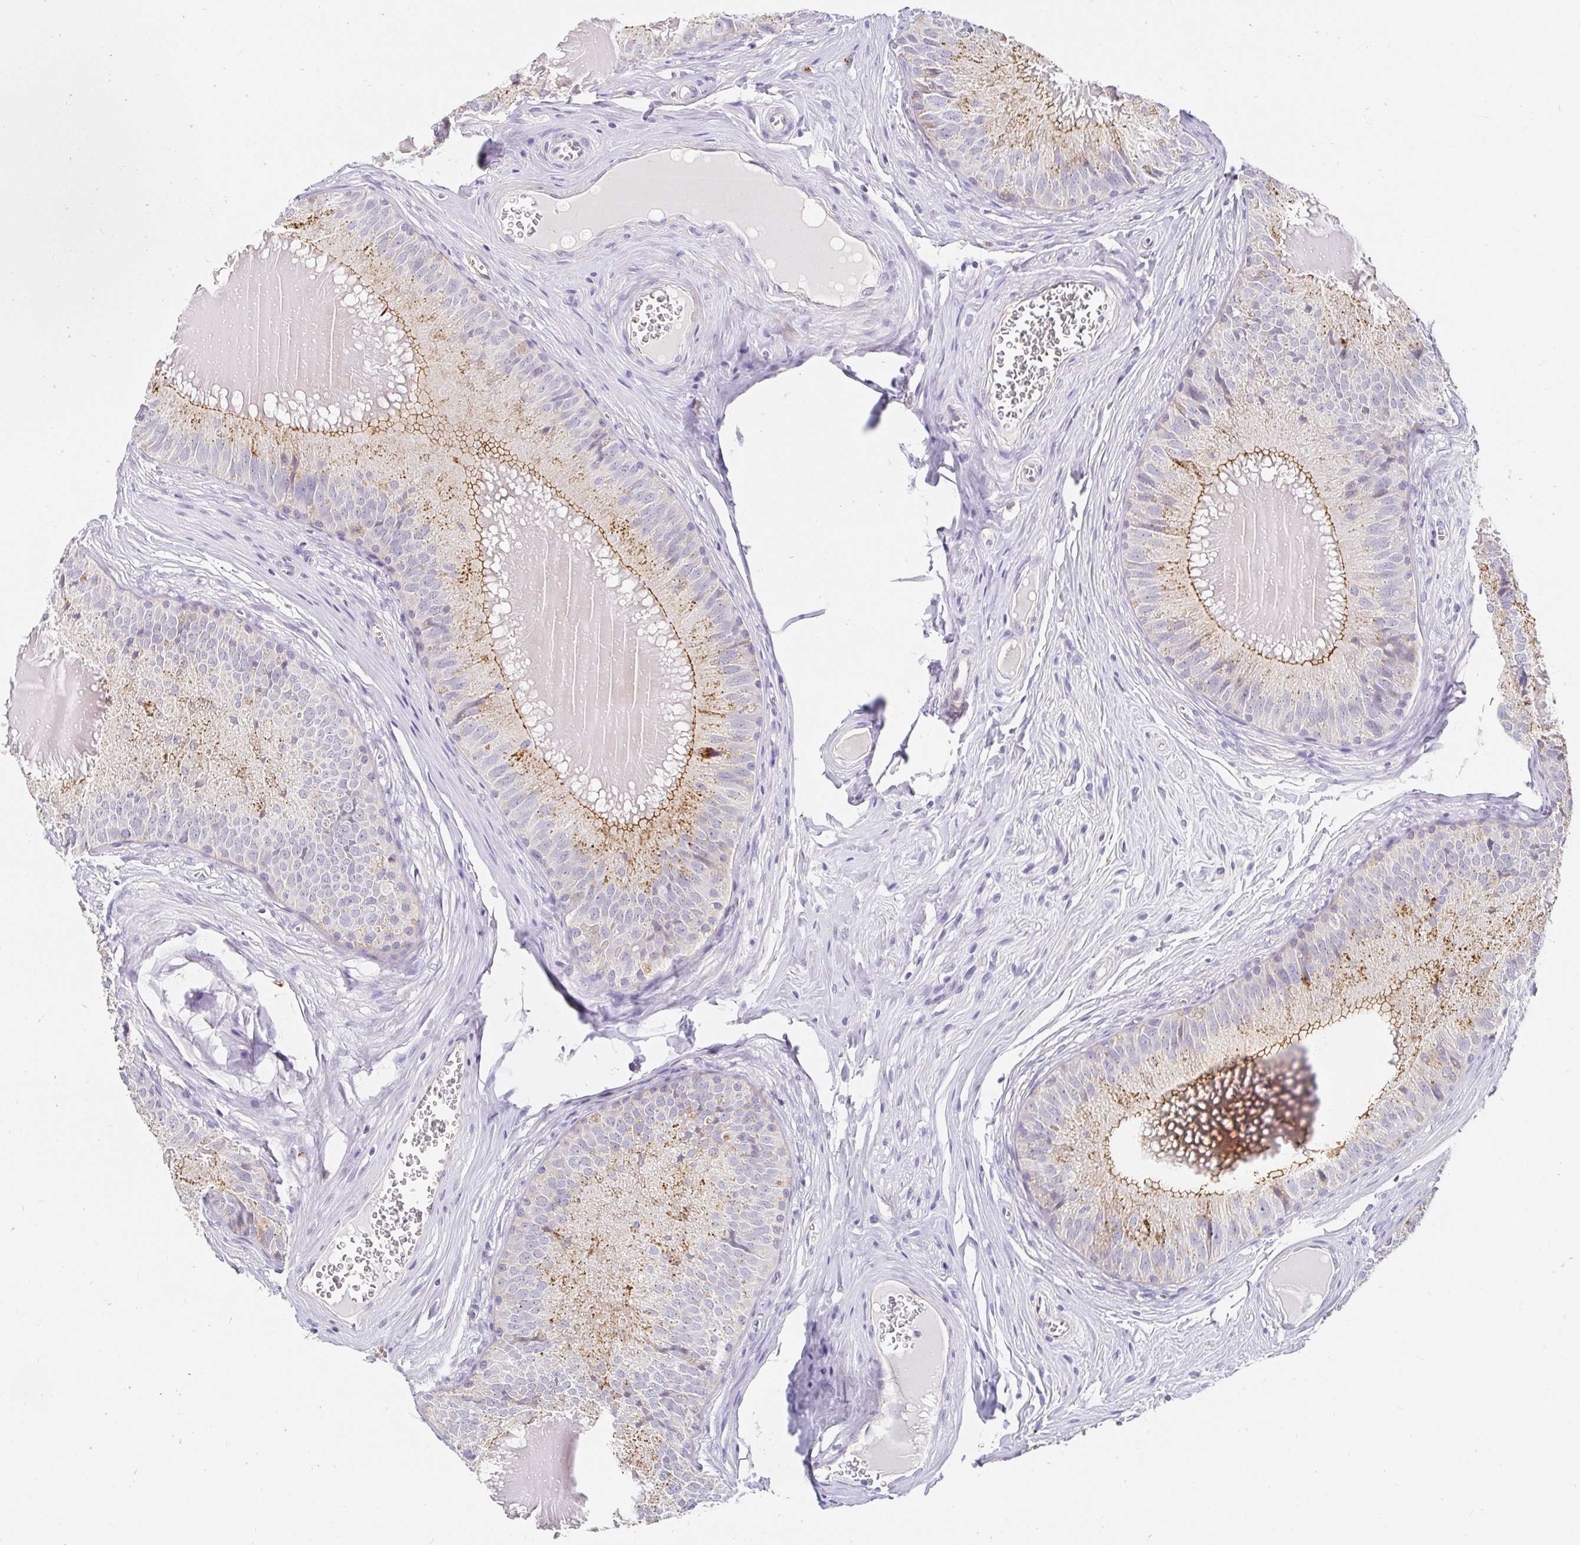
{"staining": {"intensity": "moderate", "quantity": "<25%", "location": "cytoplasmic/membranous"}, "tissue": "epididymis", "cell_type": "Glandular cells", "image_type": "normal", "snomed": [{"axis": "morphology", "description": "Normal tissue, NOS"}, {"axis": "topography", "description": "Epididymis, spermatic cord, NOS"}], "caption": "Immunohistochemistry (IHC) (DAB) staining of normal human epididymis reveals moderate cytoplasmic/membranous protein staining in approximately <25% of glandular cells.", "gene": "PDX1", "patient": {"sex": "male", "age": 39}}